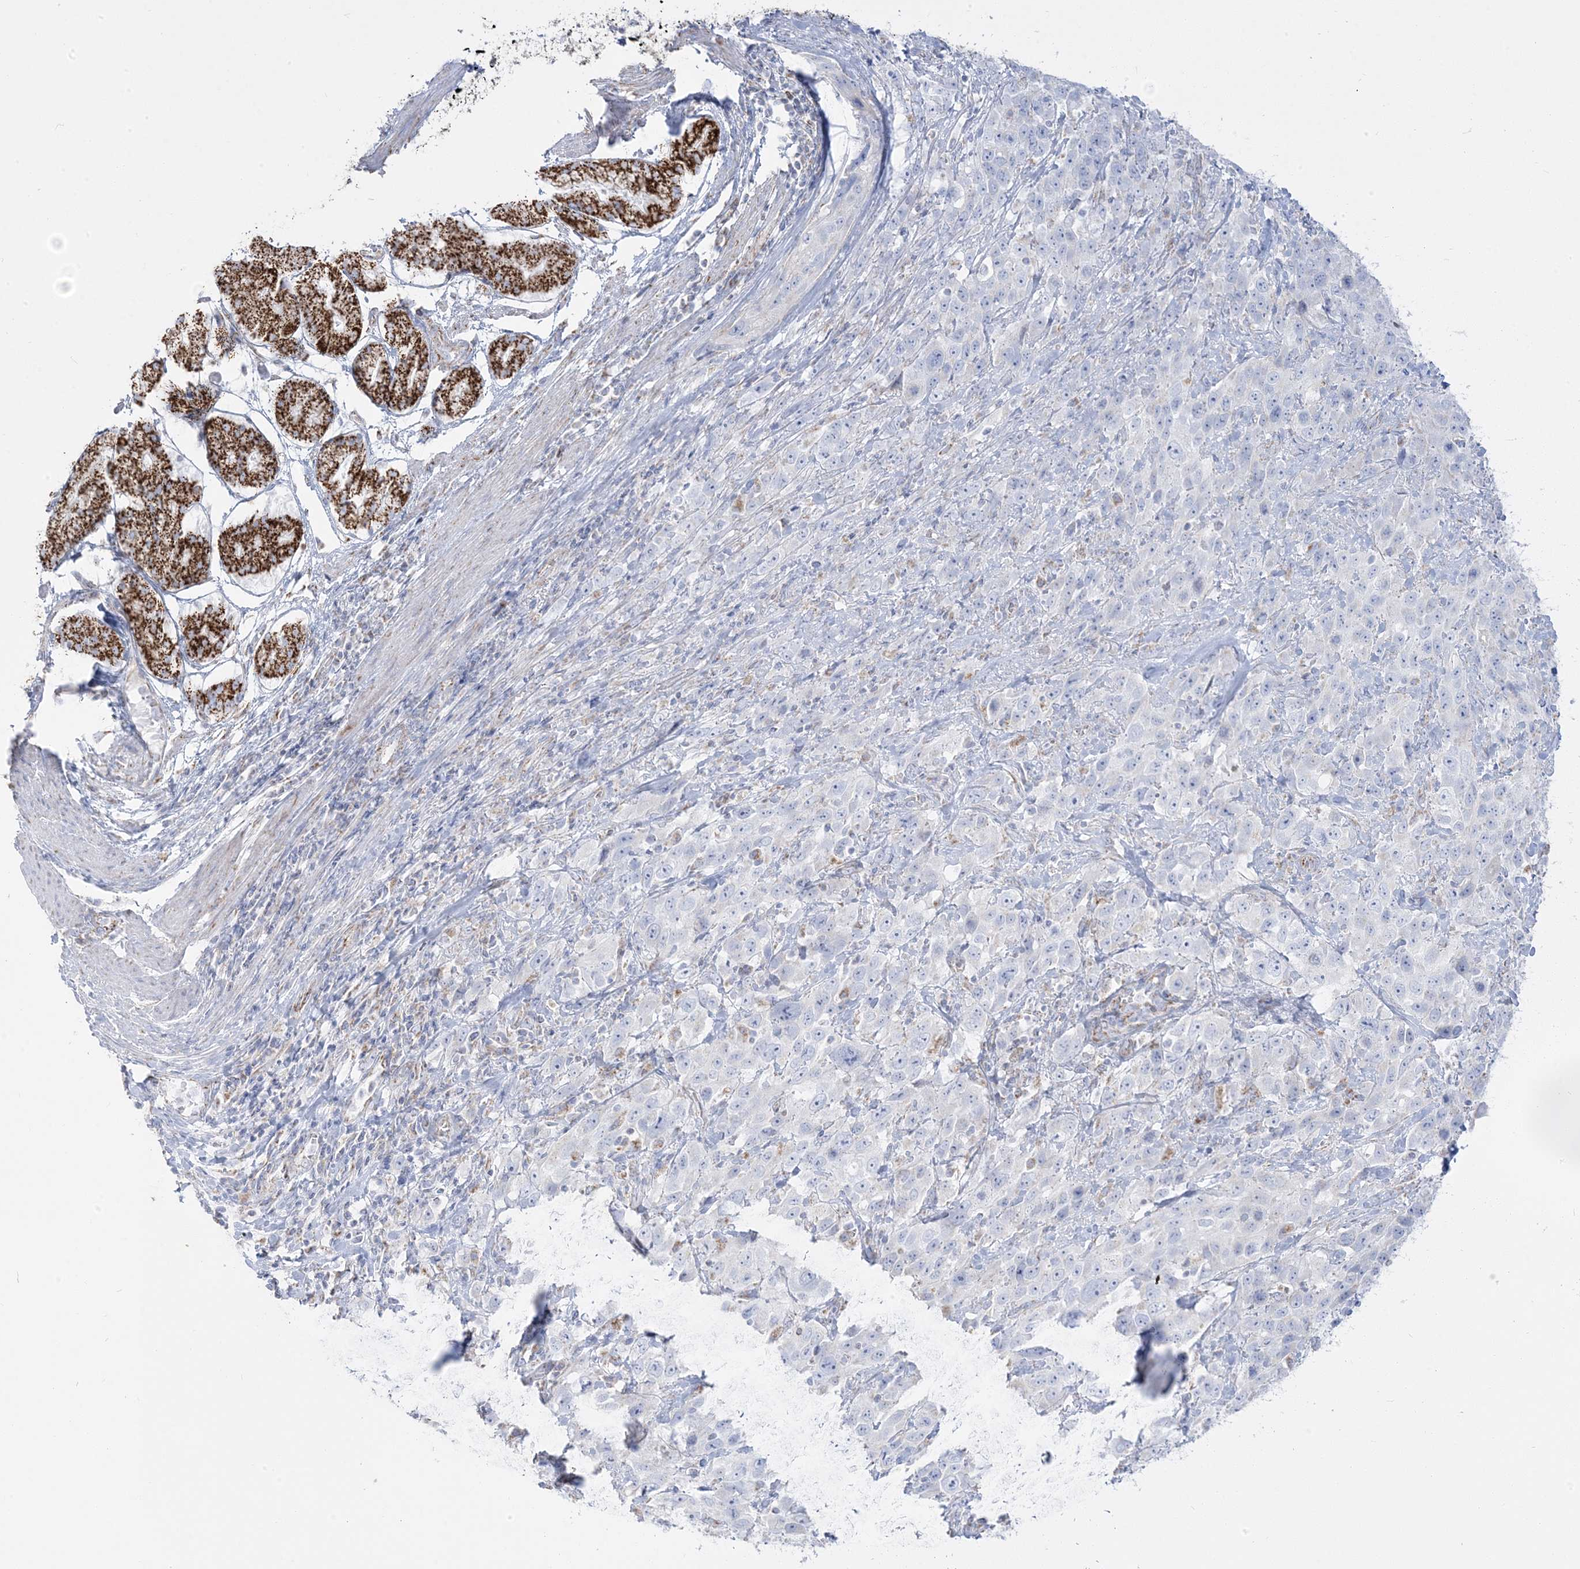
{"staining": {"intensity": "negative", "quantity": "none", "location": "none"}, "tissue": "stomach cancer", "cell_type": "Tumor cells", "image_type": "cancer", "snomed": [{"axis": "morphology", "description": "Normal tissue, NOS"}, {"axis": "morphology", "description": "Adenocarcinoma, NOS"}, {"axis": "topography", "description": "Lymph node"}, {"axis": "topography", "description": "Stomach"}], "caption": "There is no significant staining in tumor cells of stomach adenocarcinoma.", "gene": "PCCB", "patient": {"sex": "male", "age": 48}}